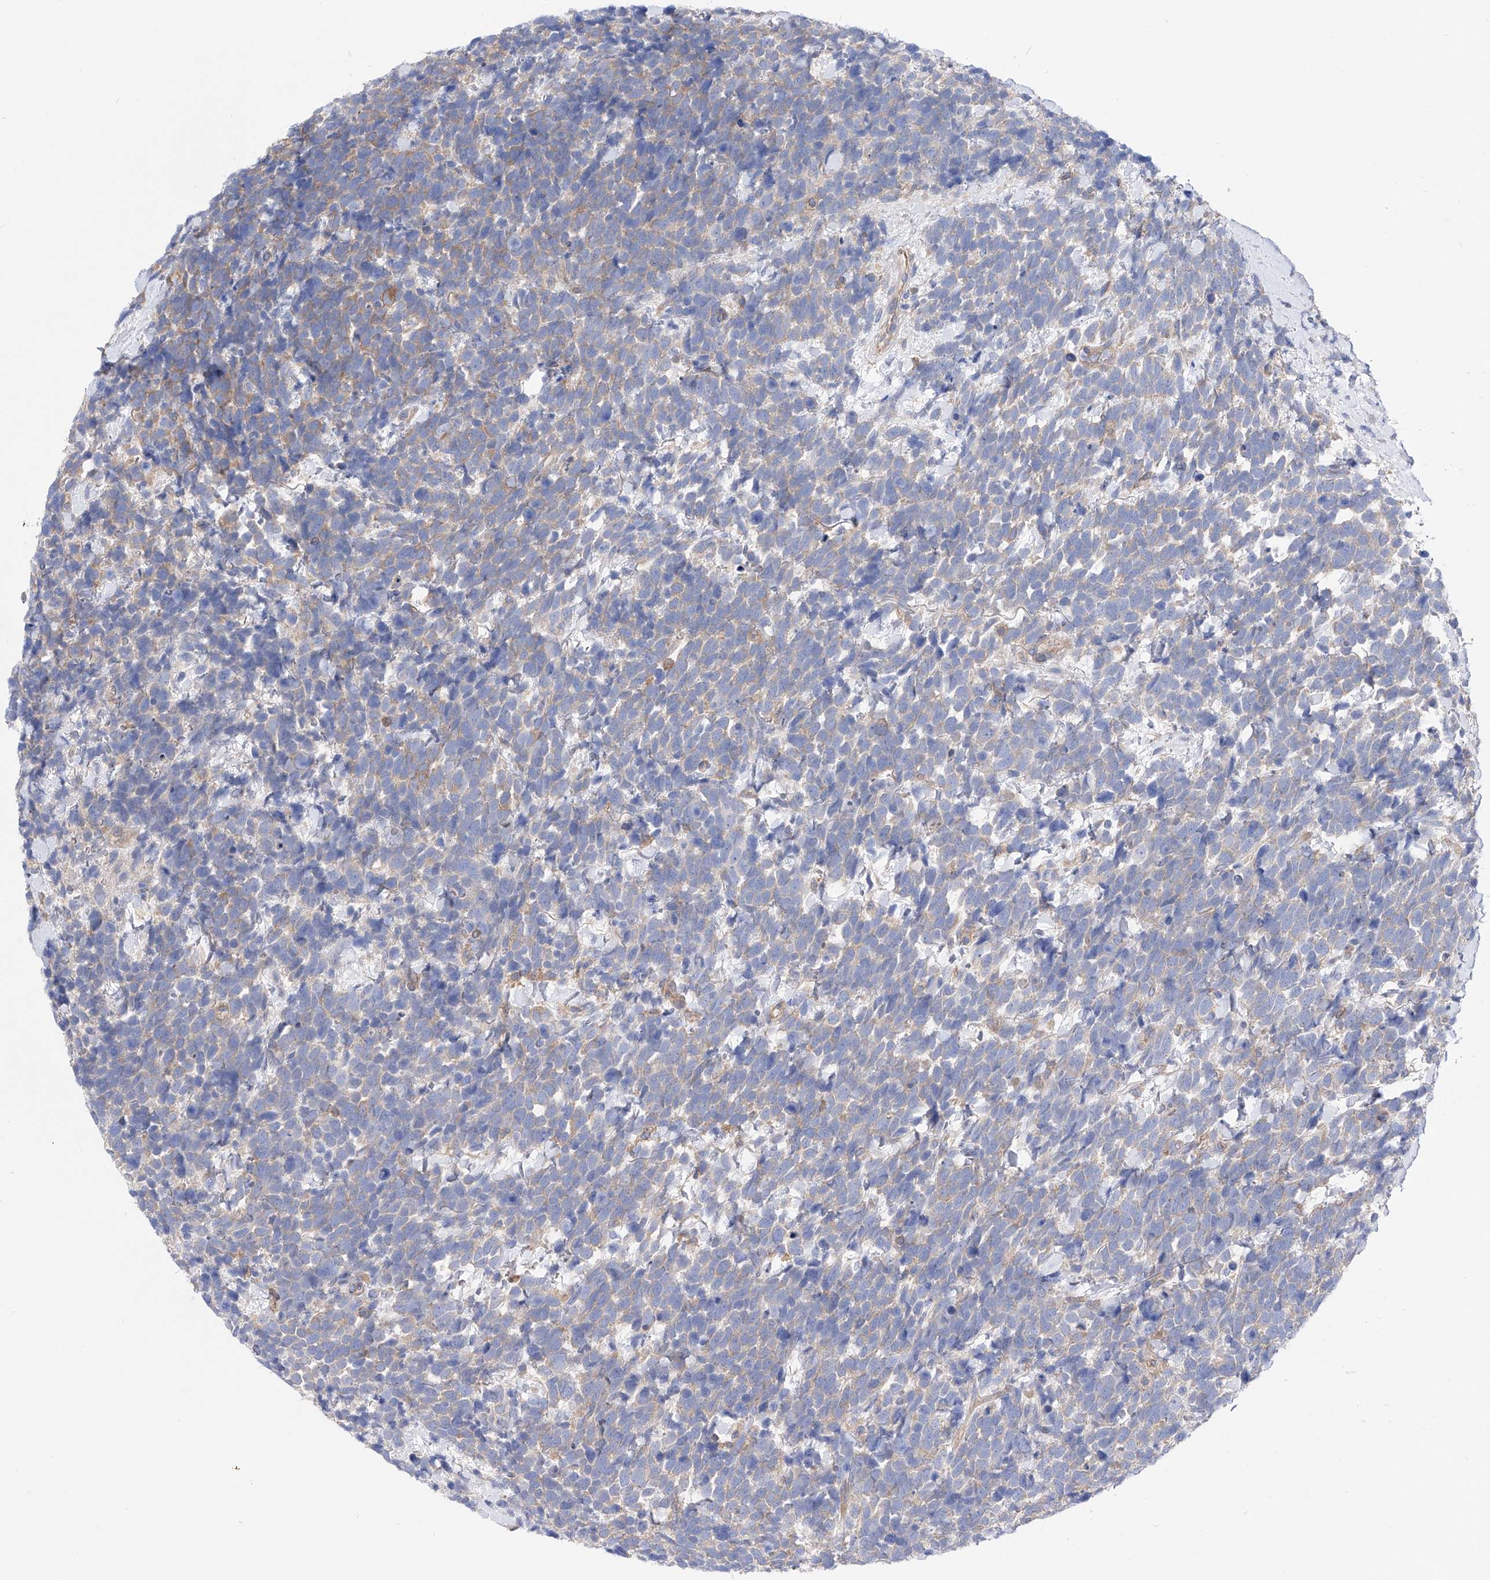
{"staining": {"intensity": "negative", "quantity": "none", "location": "none"}, "tissue": "urothelial cancer", "cell_type": "Tumor cells", "image_type": "cancer", "snomed": [{"axis": "morphology", "description": "Urothelial carcinoma, High grade"}, {"axis": "topography", "description": "Urinary bladder"}], "caption": "There is no significant staining in tumor cells of urothelial carcinoma (high-grade).", "gene": "ZNF653", "patient": {"sex": "female", "age": 82}}